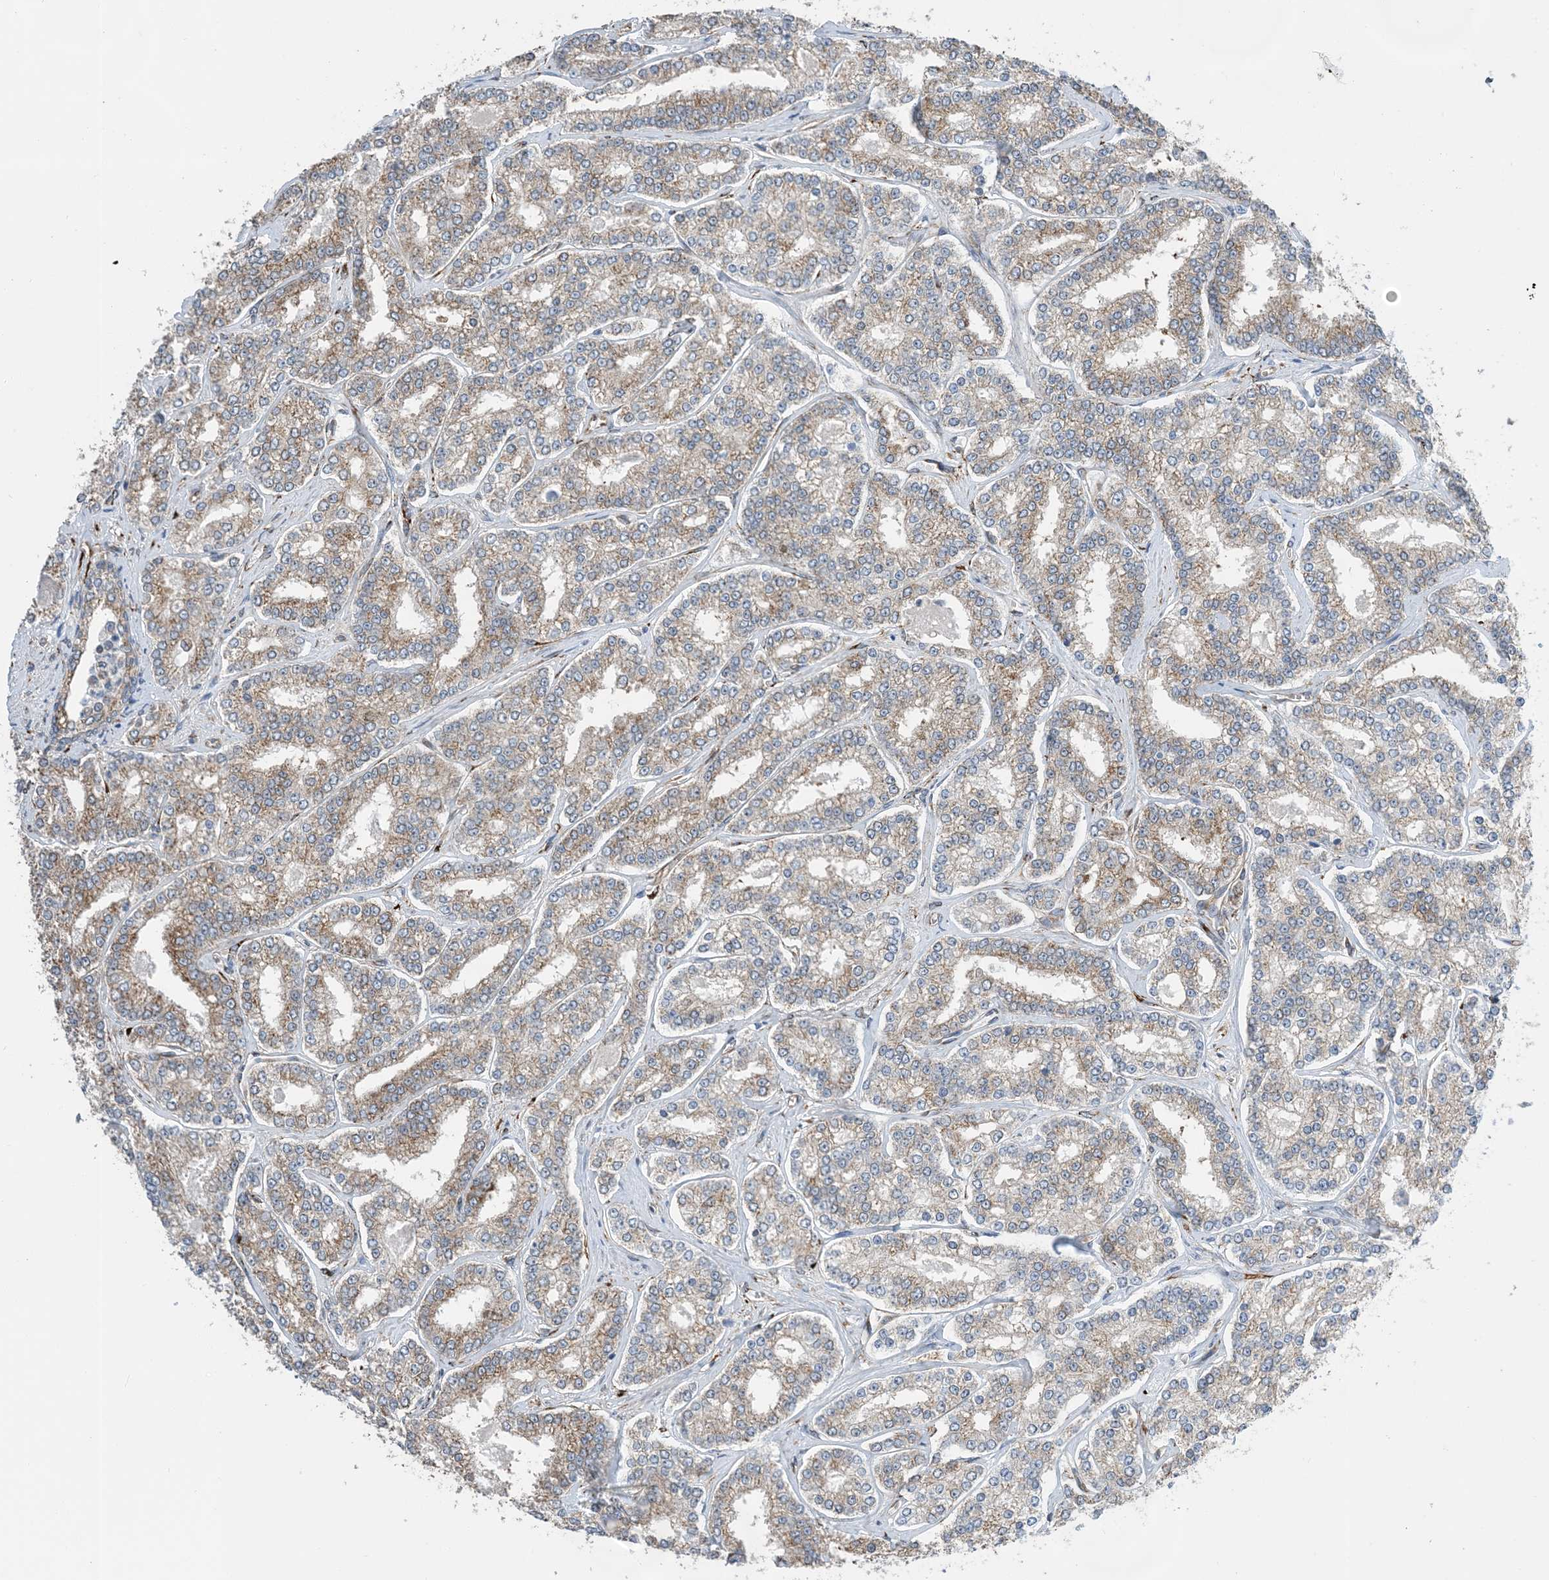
{"staining": {"intensity": "moderate", "quantity": "25%-75%", "location": "cytoplasmic/membranous"}, "tissue": "prostate cancer", "cell_type": "Tumor cells", "image_type": "cancer", "snomed": [{"axis": "morphology", "description": "Normal tissue, NOS"}, {"axis": "morphology", "description": "Adenocarcinoma, High grade"}, {"axis": "topography", "description": "Prostate"}], "caption": "A photomicrograph showing moderate cytoplasmic/membranous positivity in about 25%-75% of tumor cells in prostate adenocarcinoma (high-grade), as visualized by brown immunohistochemical staining.", "gene": "ZBTB45", "patient": {"sex": "male", "age": 83}}